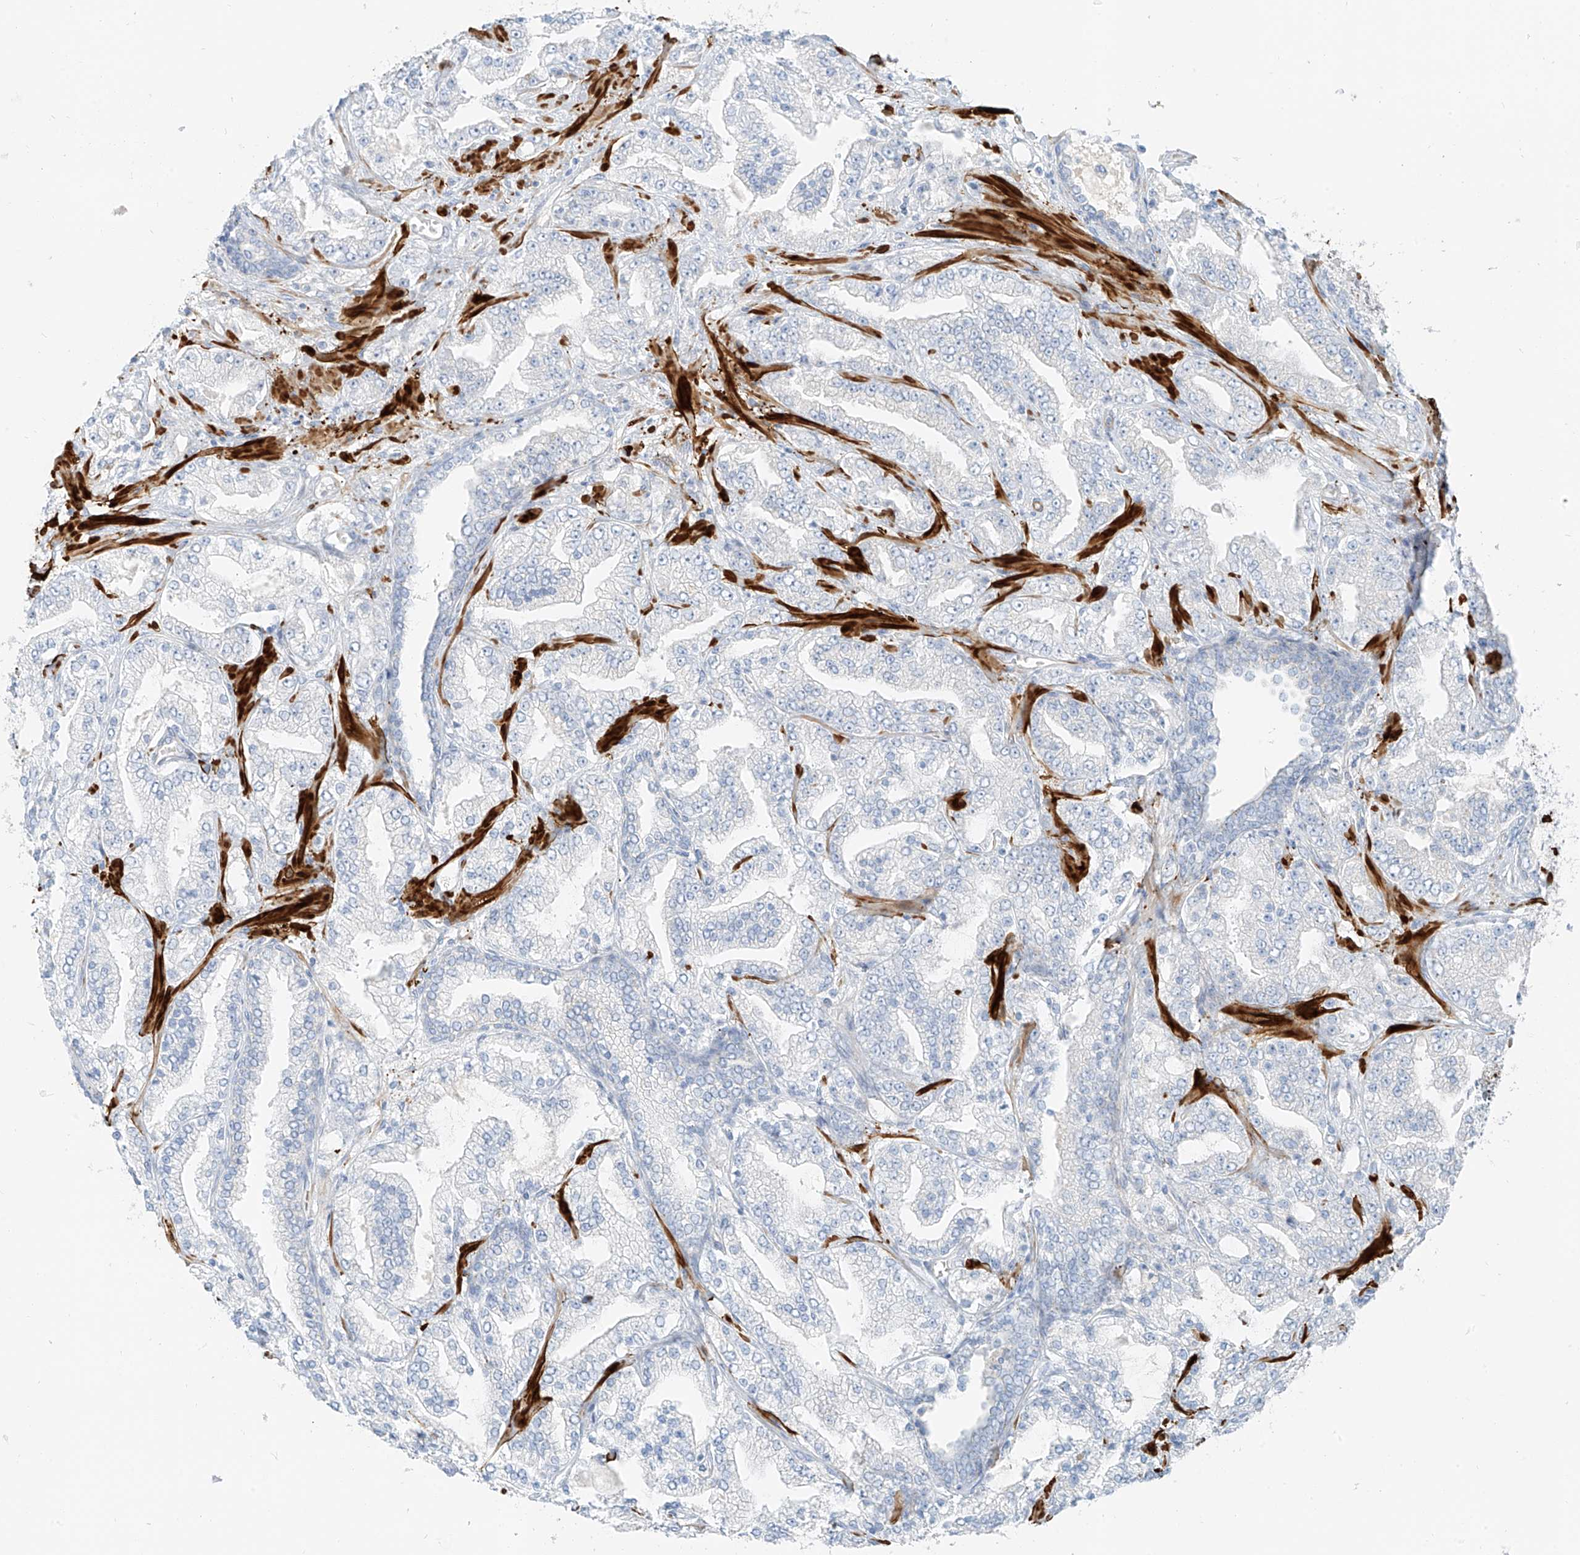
{"staining": {"intensity": "negative", "quantity": "none", "location": "none"}, "tissue": "prostate cancer", "cell_type": "Tumor cells", "image_type": "cancer", "snomed": [{"axis": "morphology", "description": "Adenocarcinoma, High grade"}, {"axis": "topography", "description": "Prostate"}], "caption": "The photomicrograph shows no staining of tumor cells in prostate cancer (adenocarcinoma (high-grade)).", "gene": "SMCP", "patient": {"sex": "male", "age": 64}}